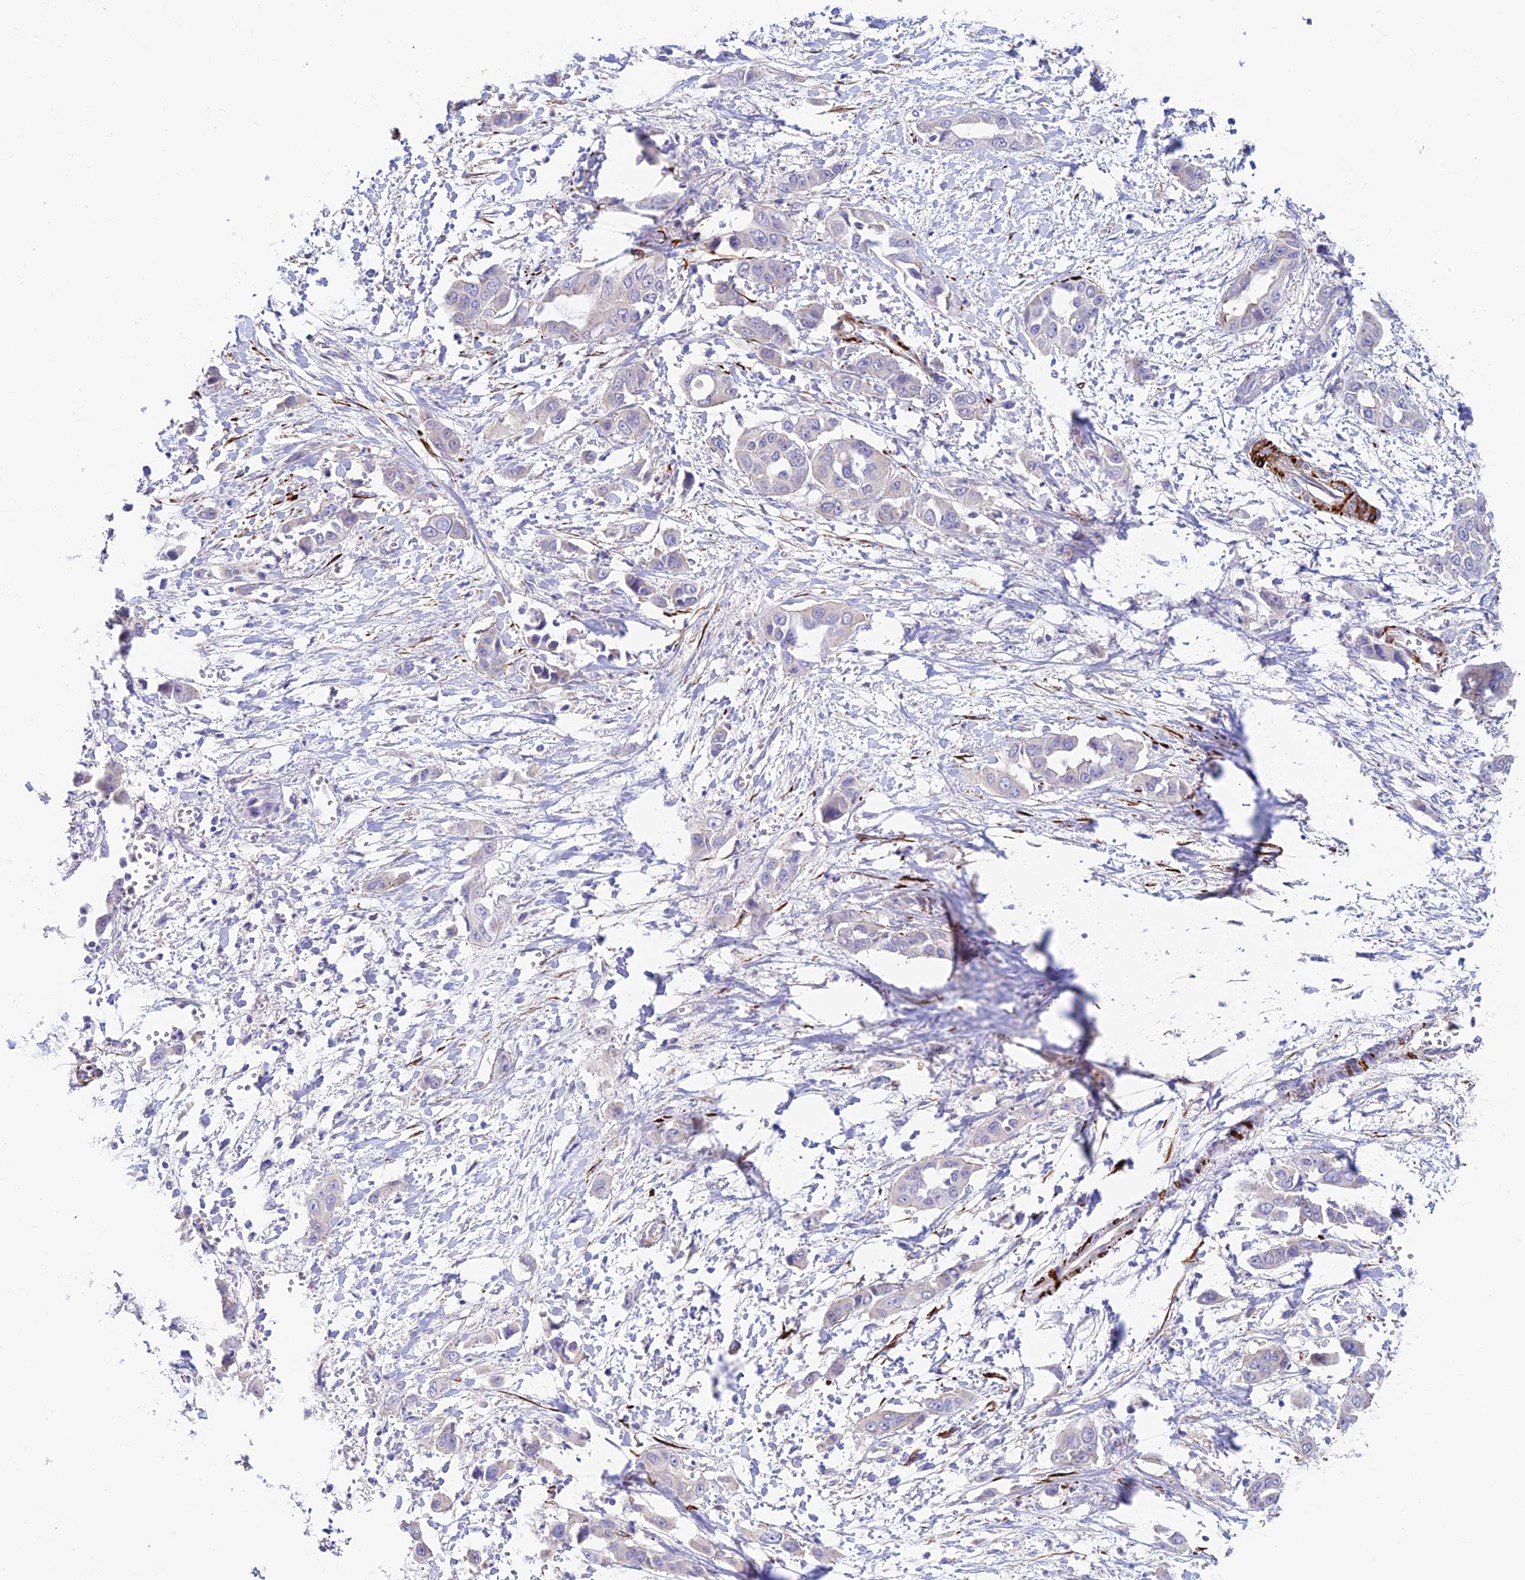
{"staining": {"intensity": "negative", "quantity": "none", "location": "none"}, "tissue": "liver cancer", "cell_type": "Tumor cells", "image_type": "cancer", "snomed": [{"axis": "morphology", "description": "Cholangiocarcinoma"}, {"axis": "topography", "description": "Liver"}], "caption": "Liver cancer was stained to show a protein in brown. There is no significant positivity in tumor cells. The staining was performed using DAB (3,3'-diaminobenzidine) to visualize the protein expression in brown, while the nuclei were stained in blue with hematoxylin (Magnification: 20x).", "gene": "ANKRD50", "patient": {"sex": "female", "age": 52}}